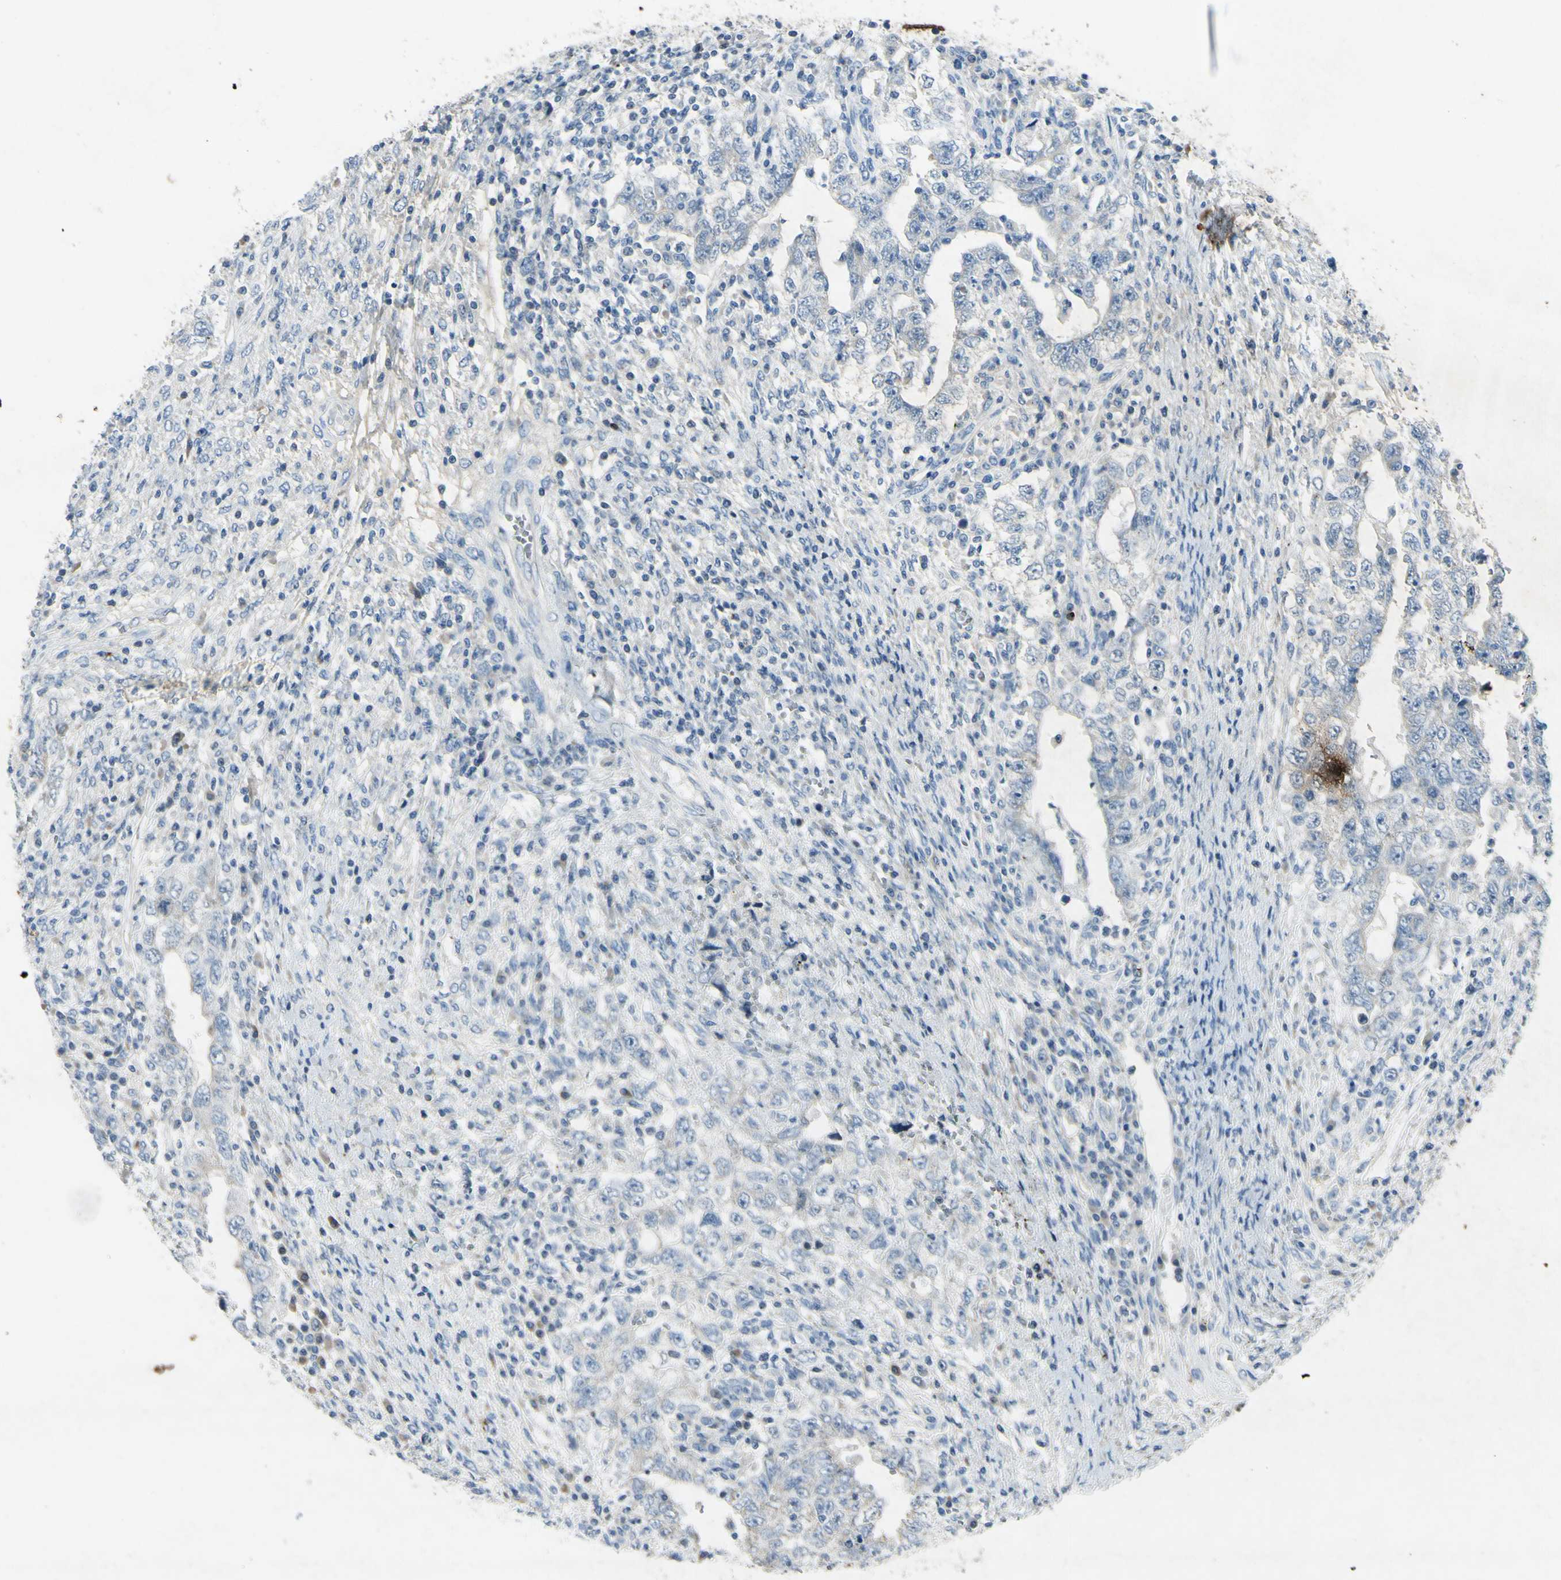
{"staining": {"intensity": "negative", "quantity": "none", "location": "none"}, "tissue": "testis cancer", "cell_type": "Tumor cells", "image_type": "cancer", "snomed": [{"axis": "morphology", "description": "Carcinoma, Embryonal, NOS"}, {"axis": "topography", "description": "Testis"}], "caption": "Immunohistochemistry (IHC) image of neoplastic tissue: human testis embryonal carcinoma stained with DAB (3,3'-diaminobenzidine) reveals no significant protein expression in tumor cells.", "gene": "SNAP91", "patient": {"sex": "male", "age": 26}}